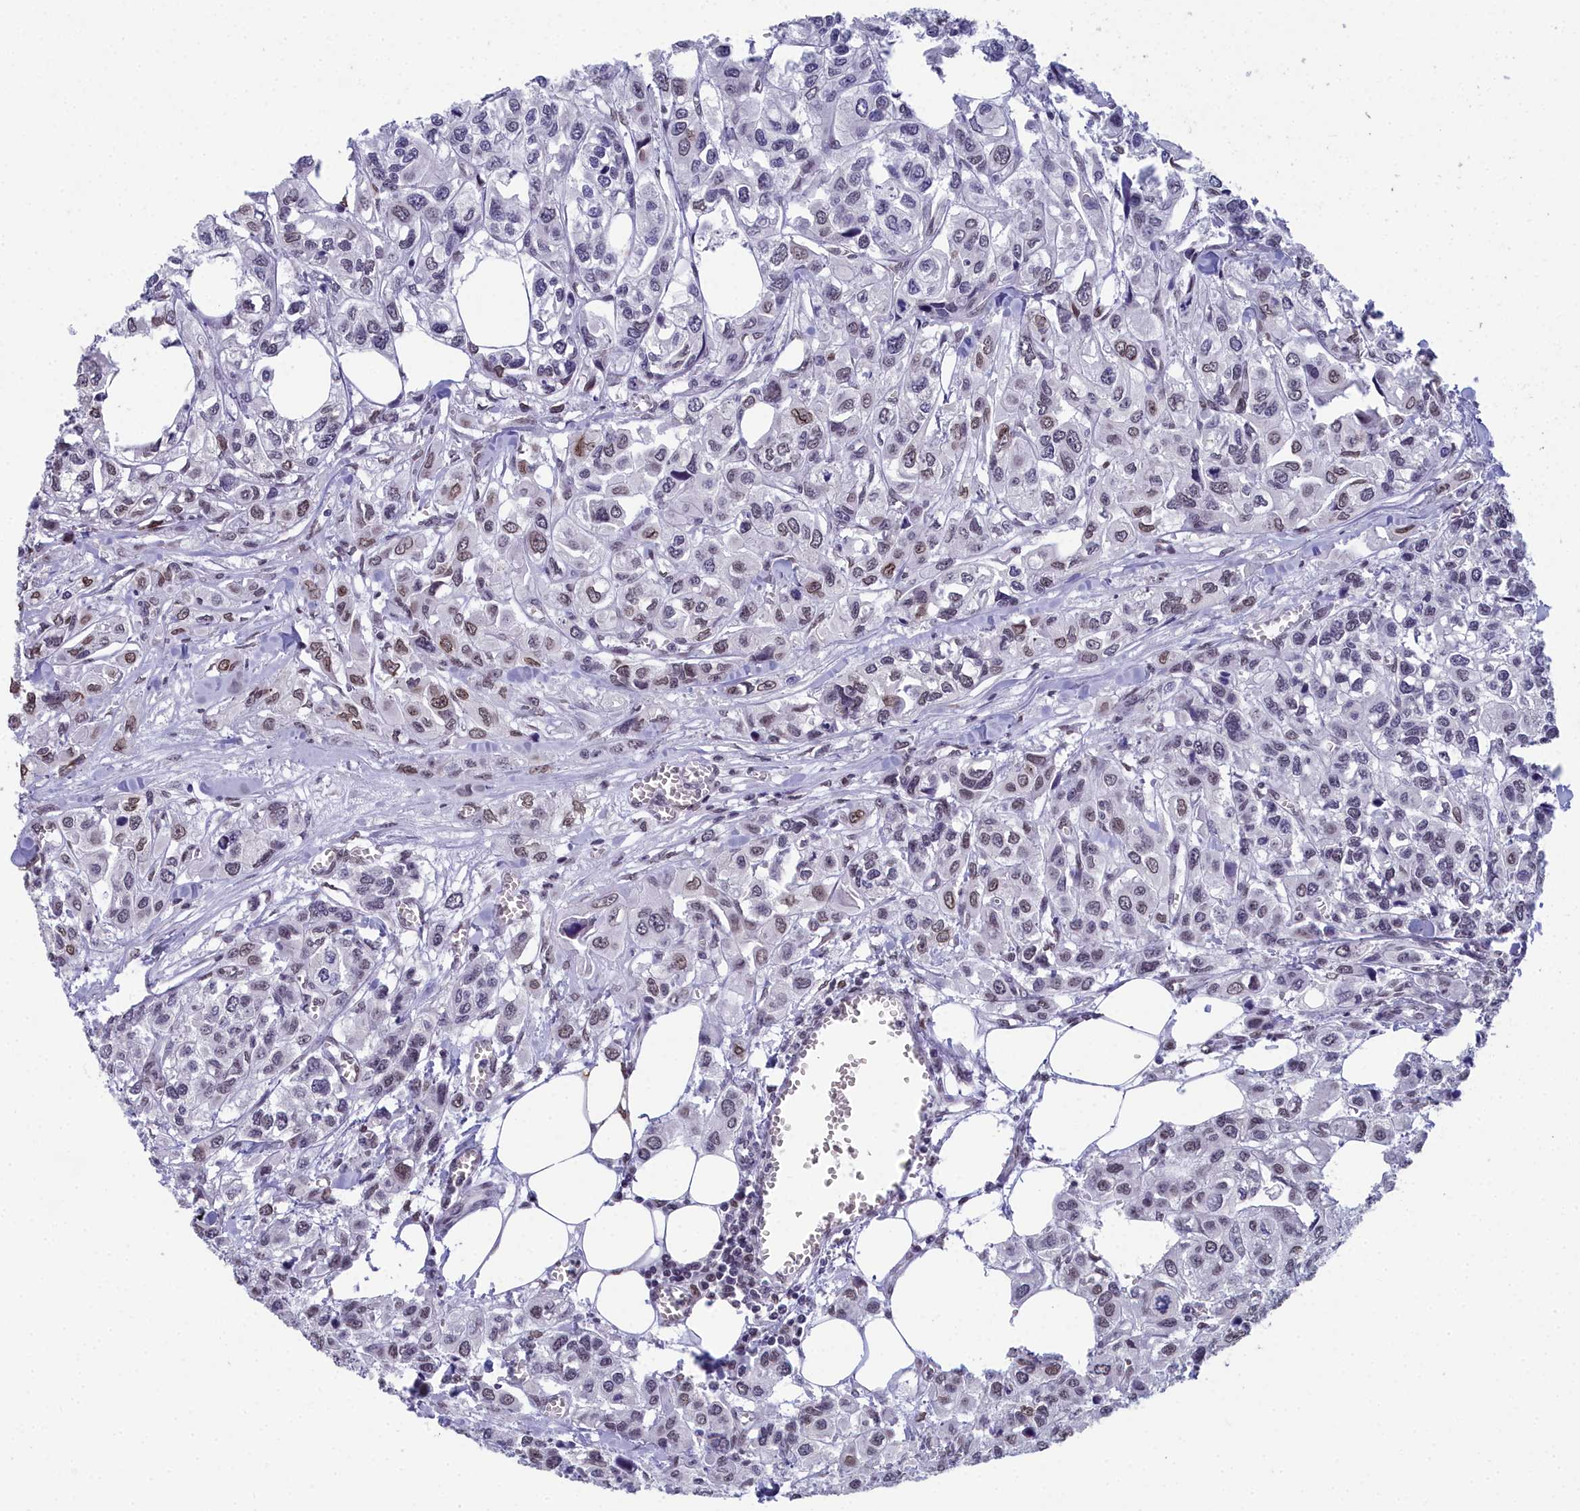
{"staining": {"intensity": "moderate", "quantity": "<25%", "location": "nuclear"}, "tissue": "urothelial cancer", "cell_type": "Tumor cells", "image_type": "cancer", "snomed": [{"axis": "morphology", "description": "Urothelial carcinoma, High grade"}, {"axis": "topography", "description": "Urinary bladder"}], "caption": "An image showing moderate nuclear staining in approximately <25% of tumor cells in urothelial carcinoma (high-grade), as visualized by brown immunohistochemical staining.", "gene": "CCDC97", "patient": {"sex": "male", "age": 67}}